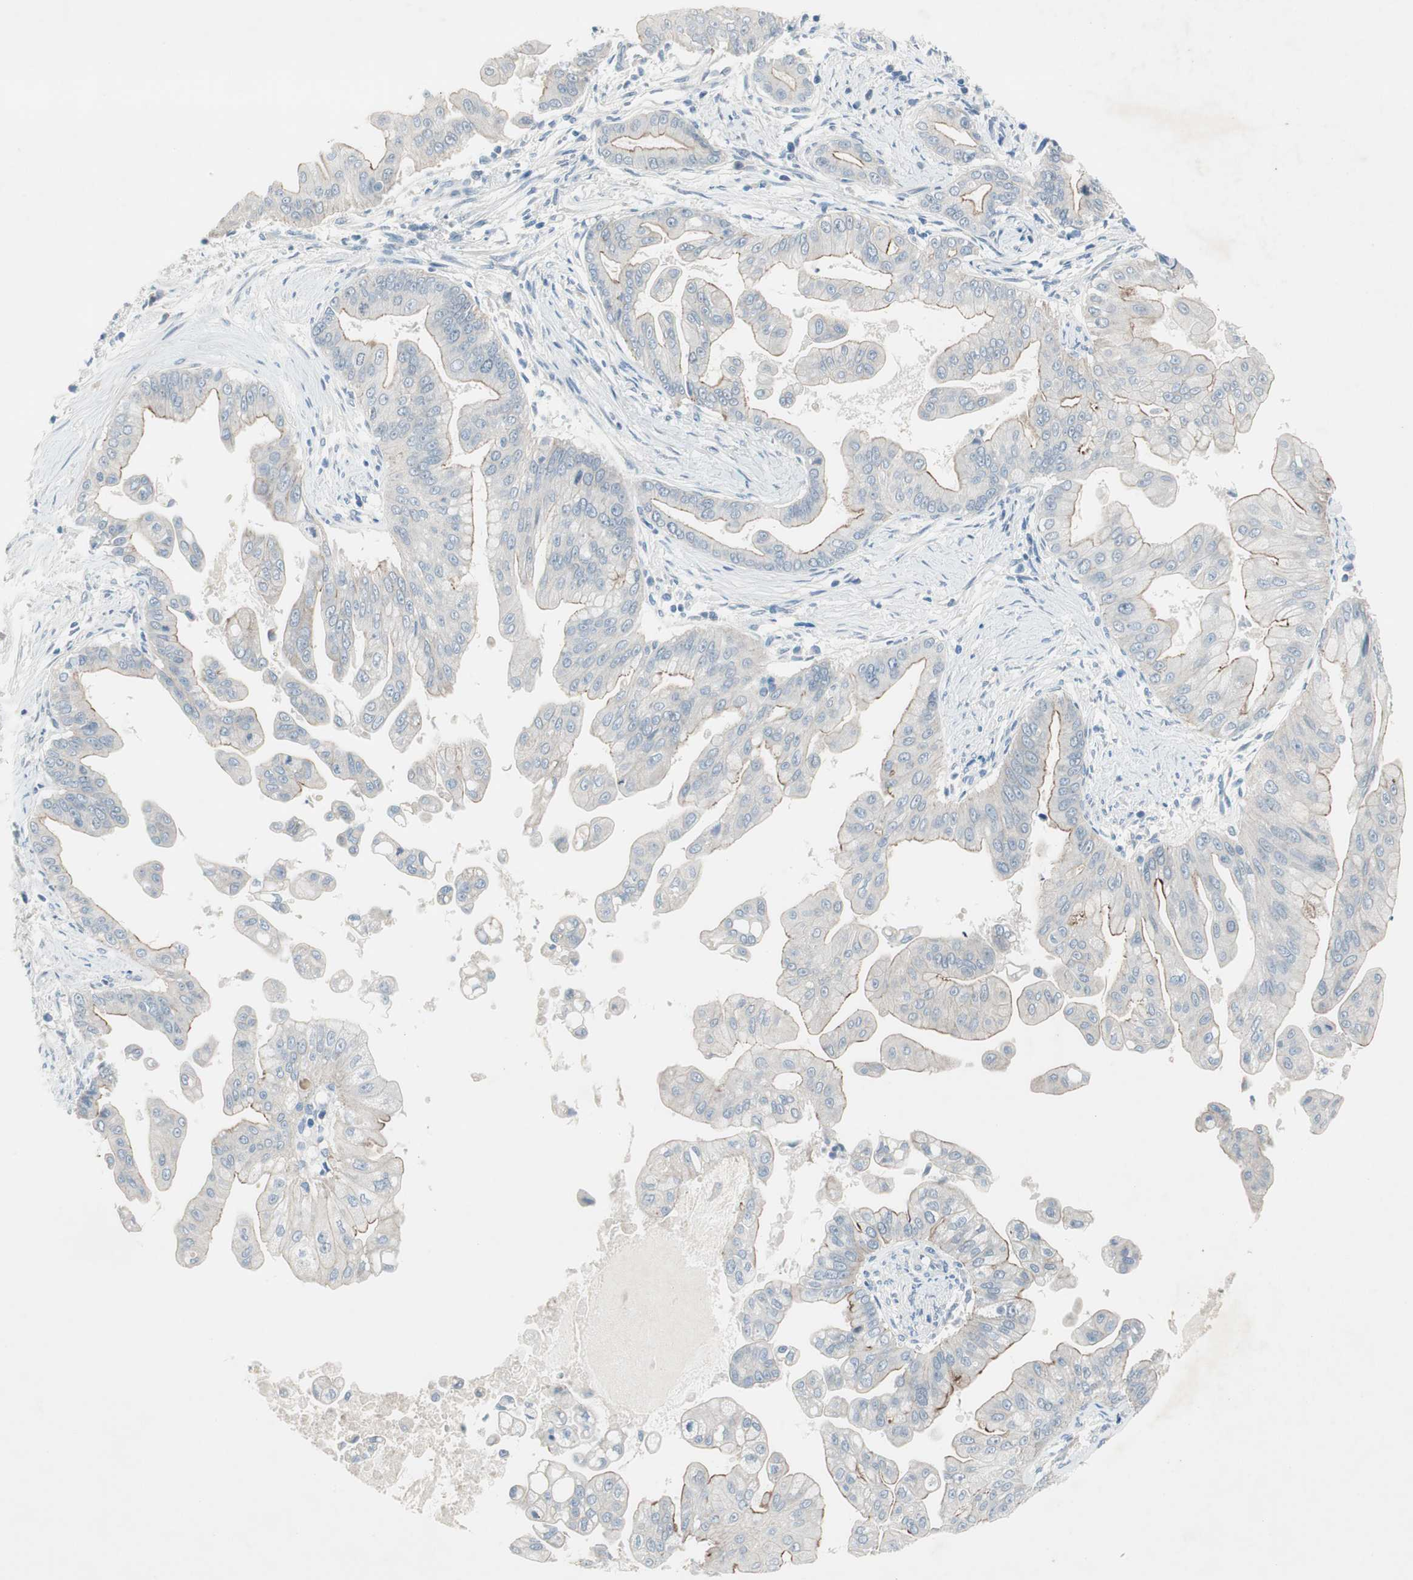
{"staining": {"intensity": "moderate", "quantity": "25%-75%", "location": "cytoplasmic/membranous"}, "tissue": "pancreatic cancer", "cell_type": "Tumor cells", "image_type": "cancer", "snomed": [{"axis": "morphology", "description": "Adenocarcinoma, NOS"}, {"axis": "topography", "description": "Pancreas"}], "caption": "The micrograph displays staining of adenocarcinoma (pancreatic), revealing moderate cytoplasmic/membranous protein staining (brown color) within tumor cells.", "gene": "PRRG4", "patient": {"sex": "female", "age": 75}}